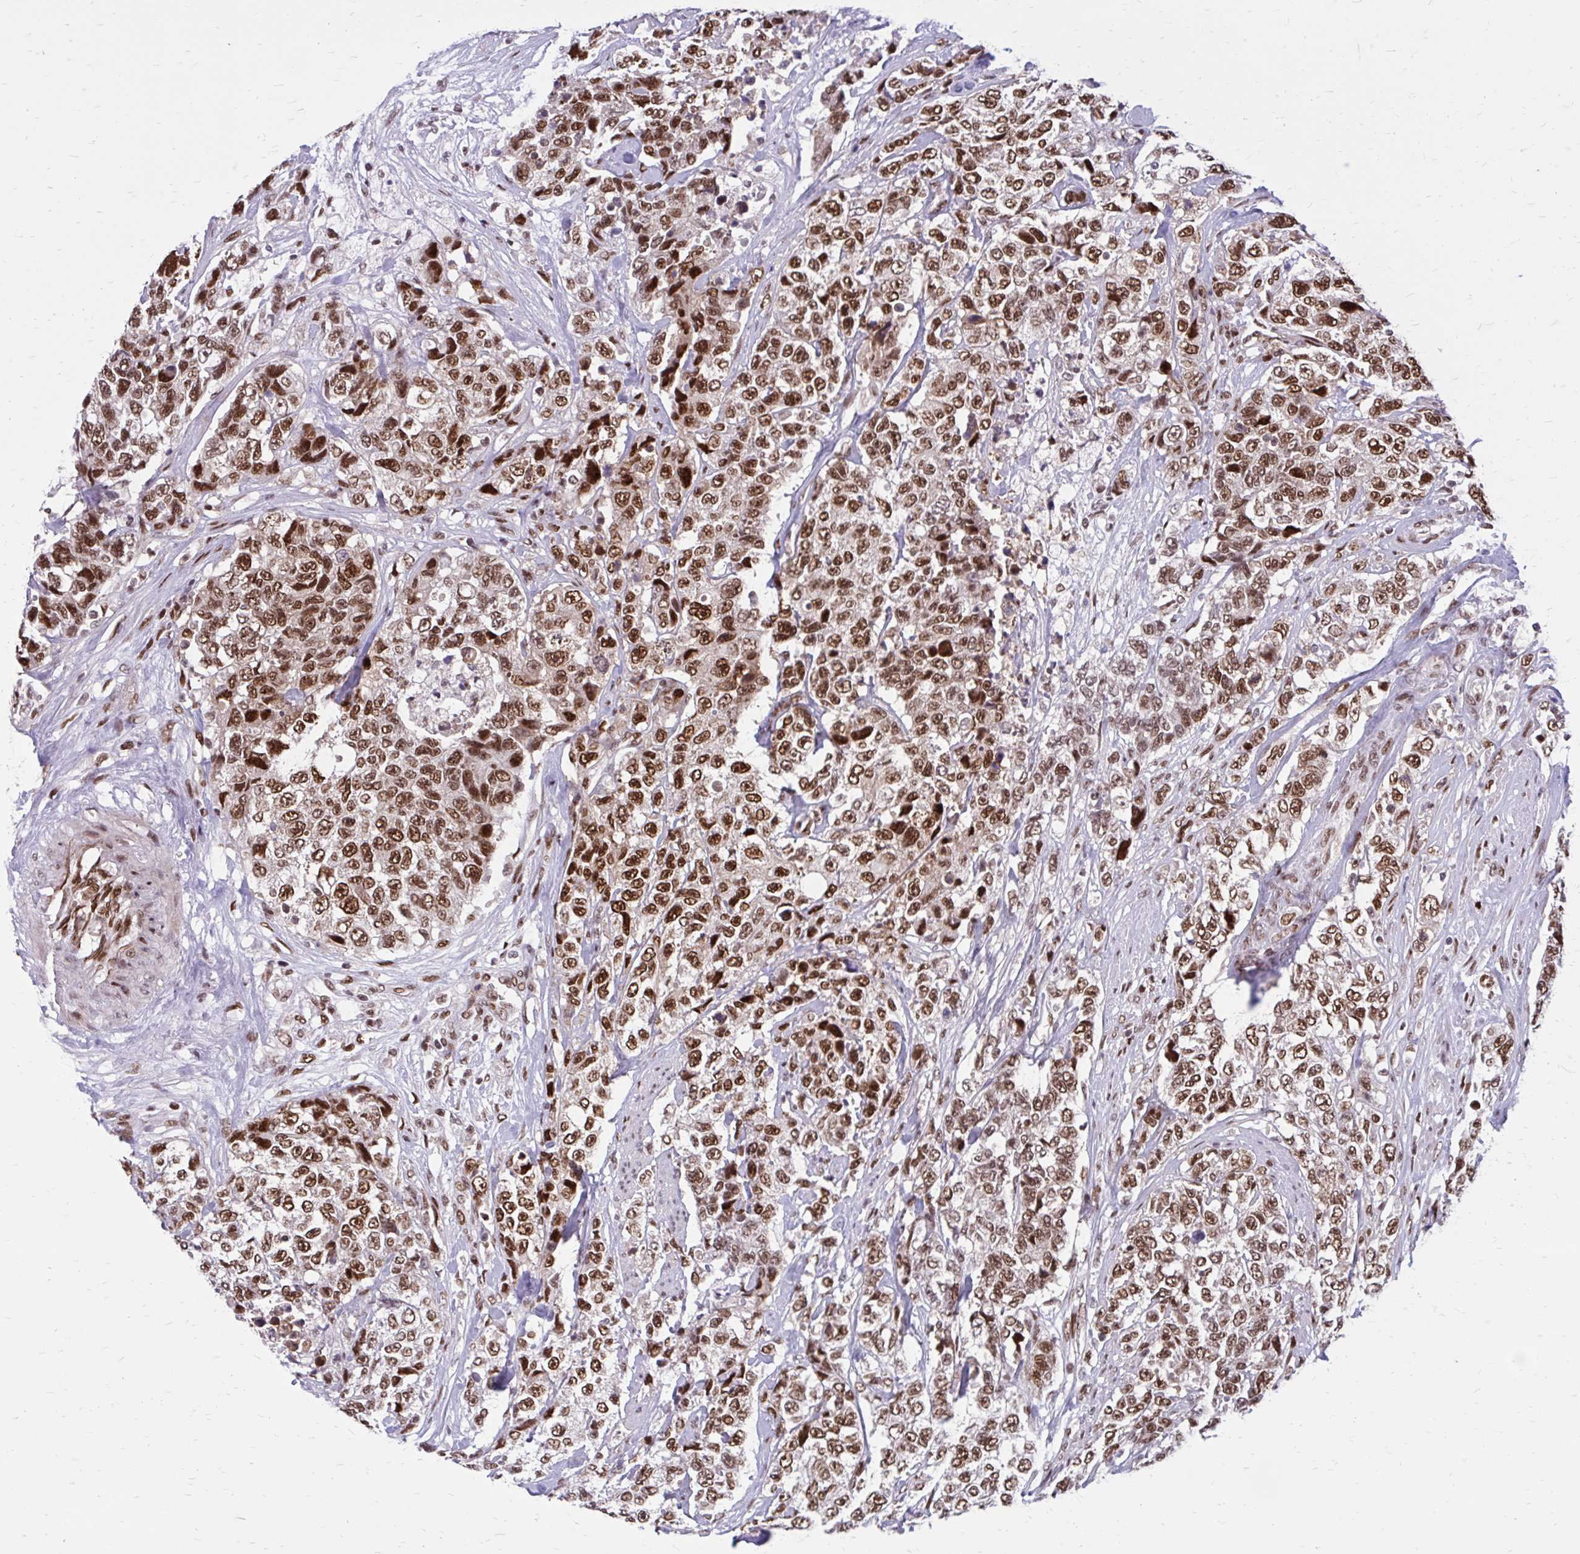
{"staining": {"intensity": "moderate", "quantity": ">75%", "location": "nuclear"}, "tissue": "urothelial cancer", "cell_type": "Tumor cells", "image_type": "cancer", "snomed": [{"axis": "morphology", "description": "Urothelial carcinoma, High grade"}, {"axis": "topography", "description": "Urinary bladder"}], "caption": "High-magnification brightfield microscopy of urothelial cancer stained with DAB (3,3'-diaminobenzidine) (brown) and counterstained with hematoxylin (blue). tumor cells exhibit moderate nuclear positivity is appreciated in approximately>75% of cells.", "gene": "PSME4", "patient": {"sex": "female", "age": 78}}